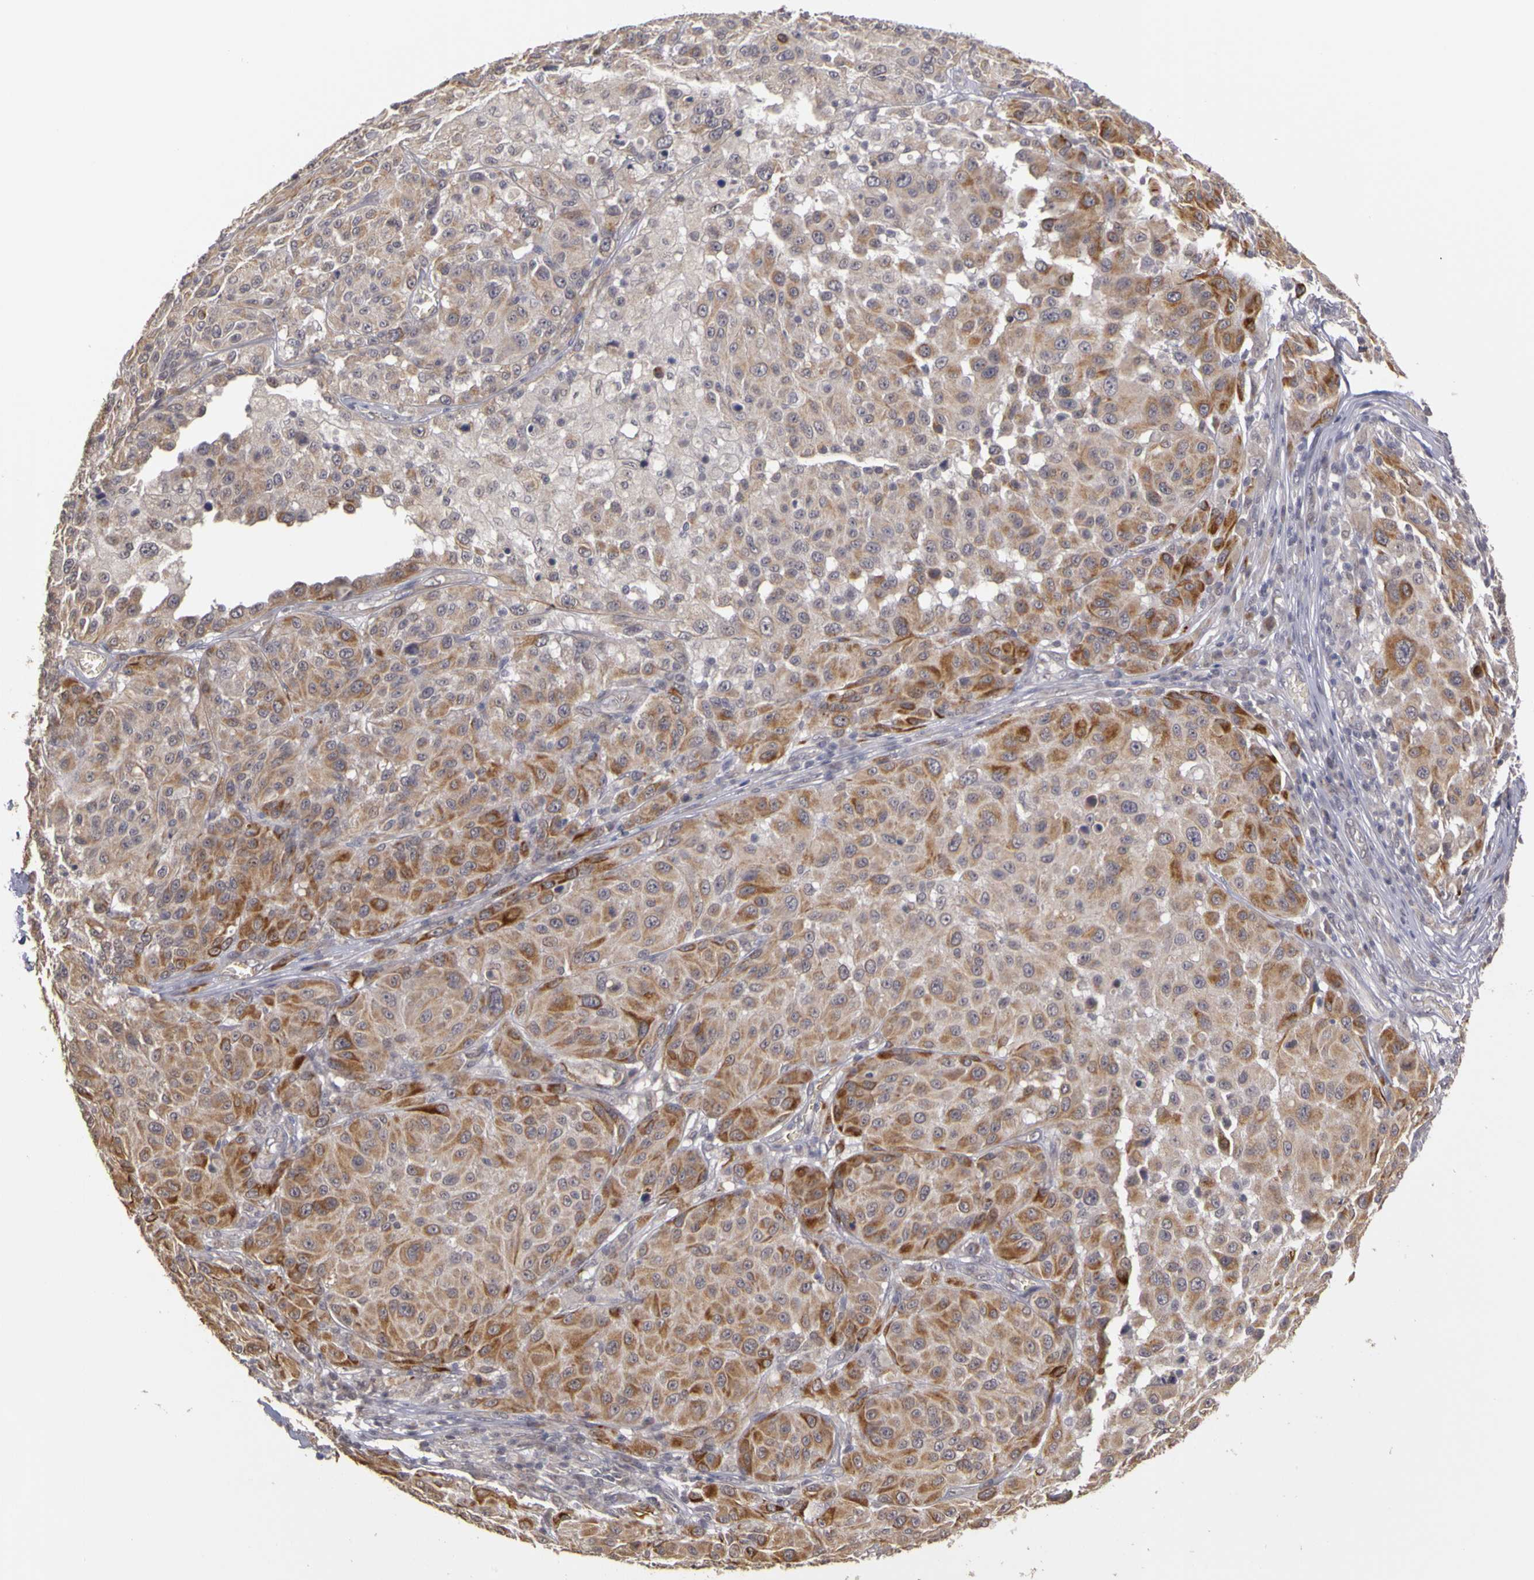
{"staining": {"intensity": "moderate", "quantity": ">75%", "location": "cytoplasmic/membranous"}, "tissue": "melanoma", "cell_type": "Tumor cells", "image_type": "cancer", "snomed": [{"axis": "morphology", "description": "Malignant melanoma, NOS"}, {"axis": "topography", "description": "Skin"}], "caption": "Immunohistochemical staining of human melanoma demonstrates medium levels of moderate cytoplasmic/membranous protein staining in approximately >75% of tumor cells. (IHC, brightfield microscopy, high magnification).", "gene": "FRMD7", "patient": {"sex": "female", "age": 77}}